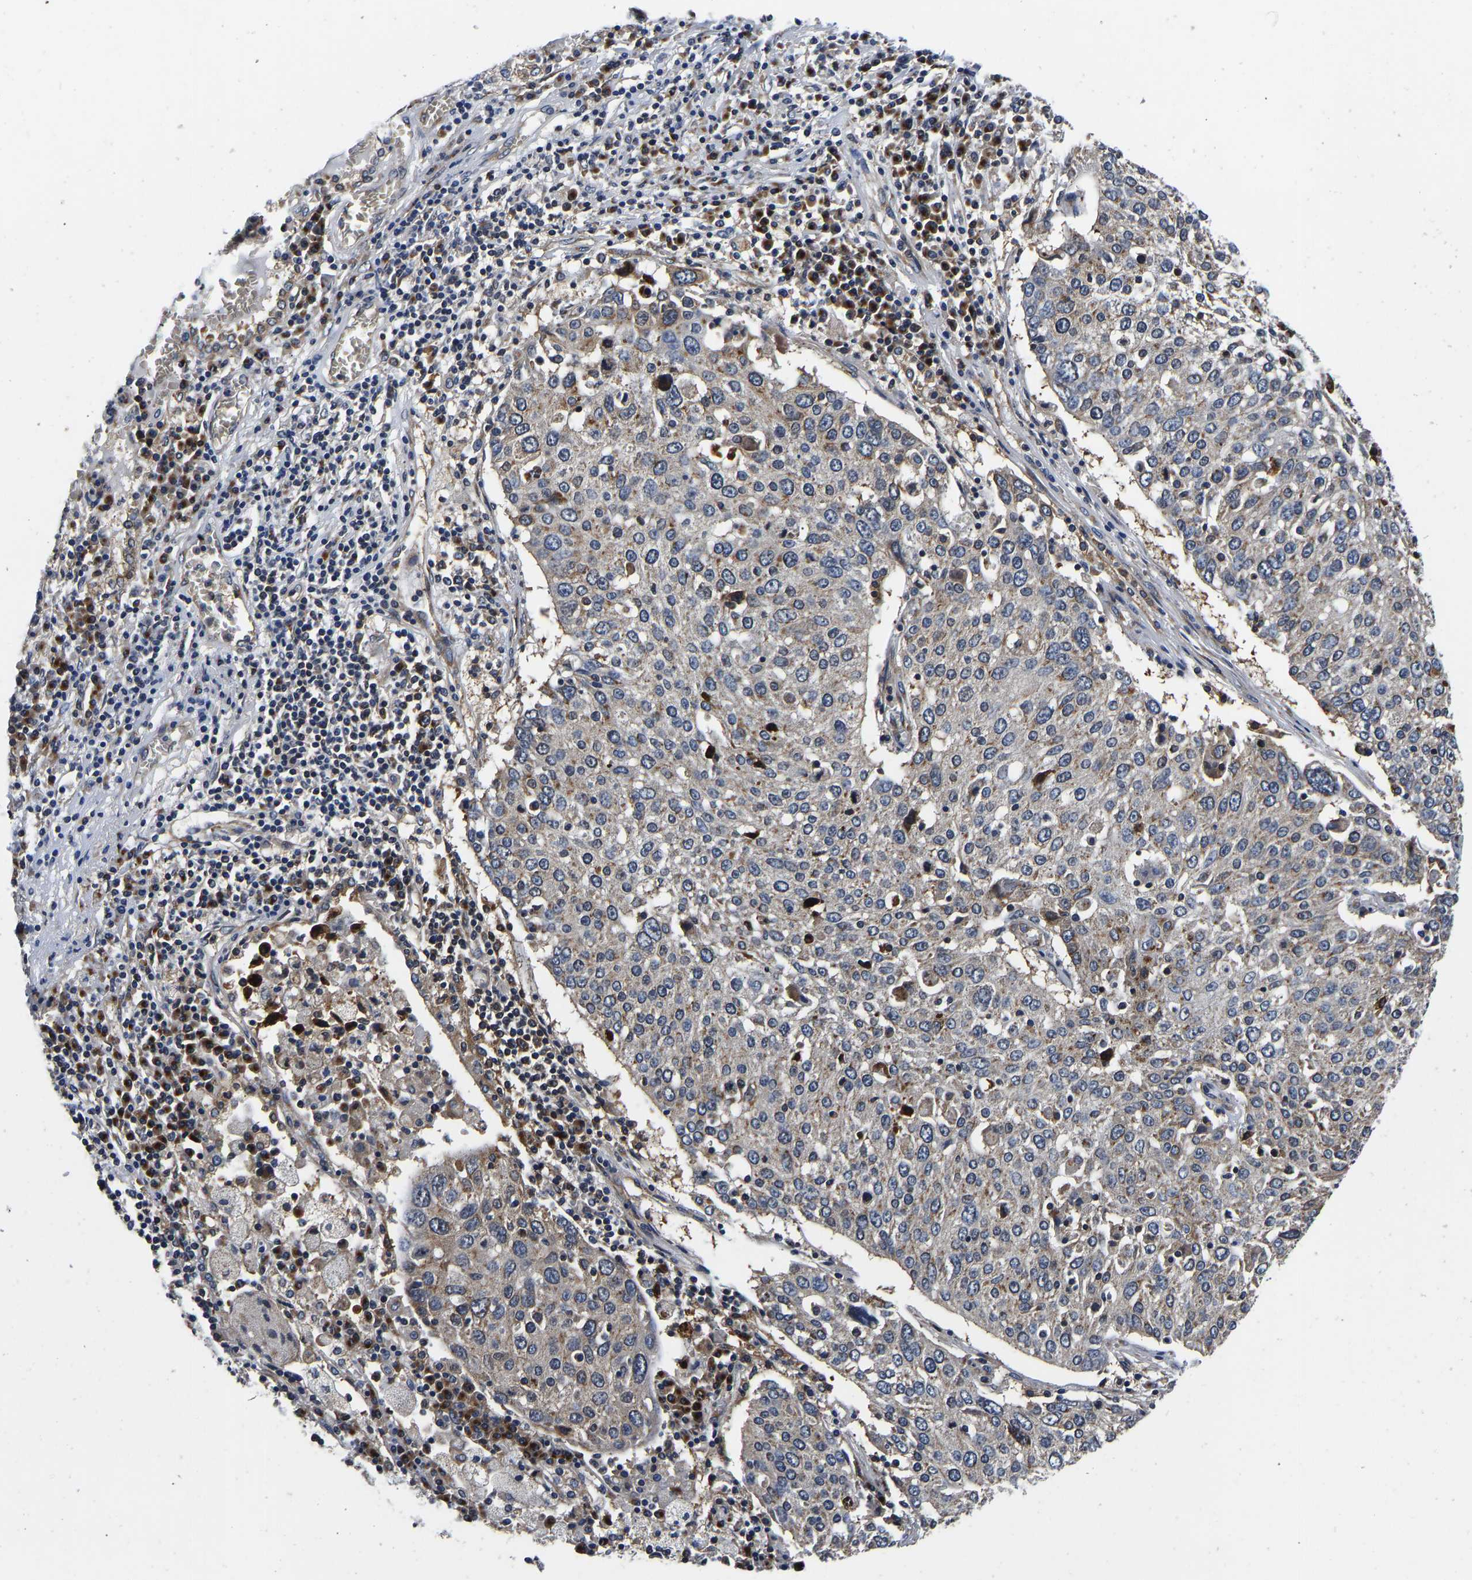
{"staining": {"intensity": "moderate", "quantity": "<25%", "location": "cytoplasmic/membranous"}, "tissue": "lung cancer", "cell_type": "Tumor cells", "image_type": "cancer", "snomed": [{"axis": "morphology", "description": "Squamous cell carcinoma, NOS"}, {"axis": "topography", "description": "Lung"}], "caption": "Protein staining demonstrates moderate cytoplasmic/membranous positivity in approximately <25% of tumor cells in squamous cell carcinoma (lung). (DAB (3,3'-diaminobenzidine) IHC, brown staining for protein, blue staining for nuclei).", "gene": "RABAC1", "patient": {"sex": "male", "age": 65}}